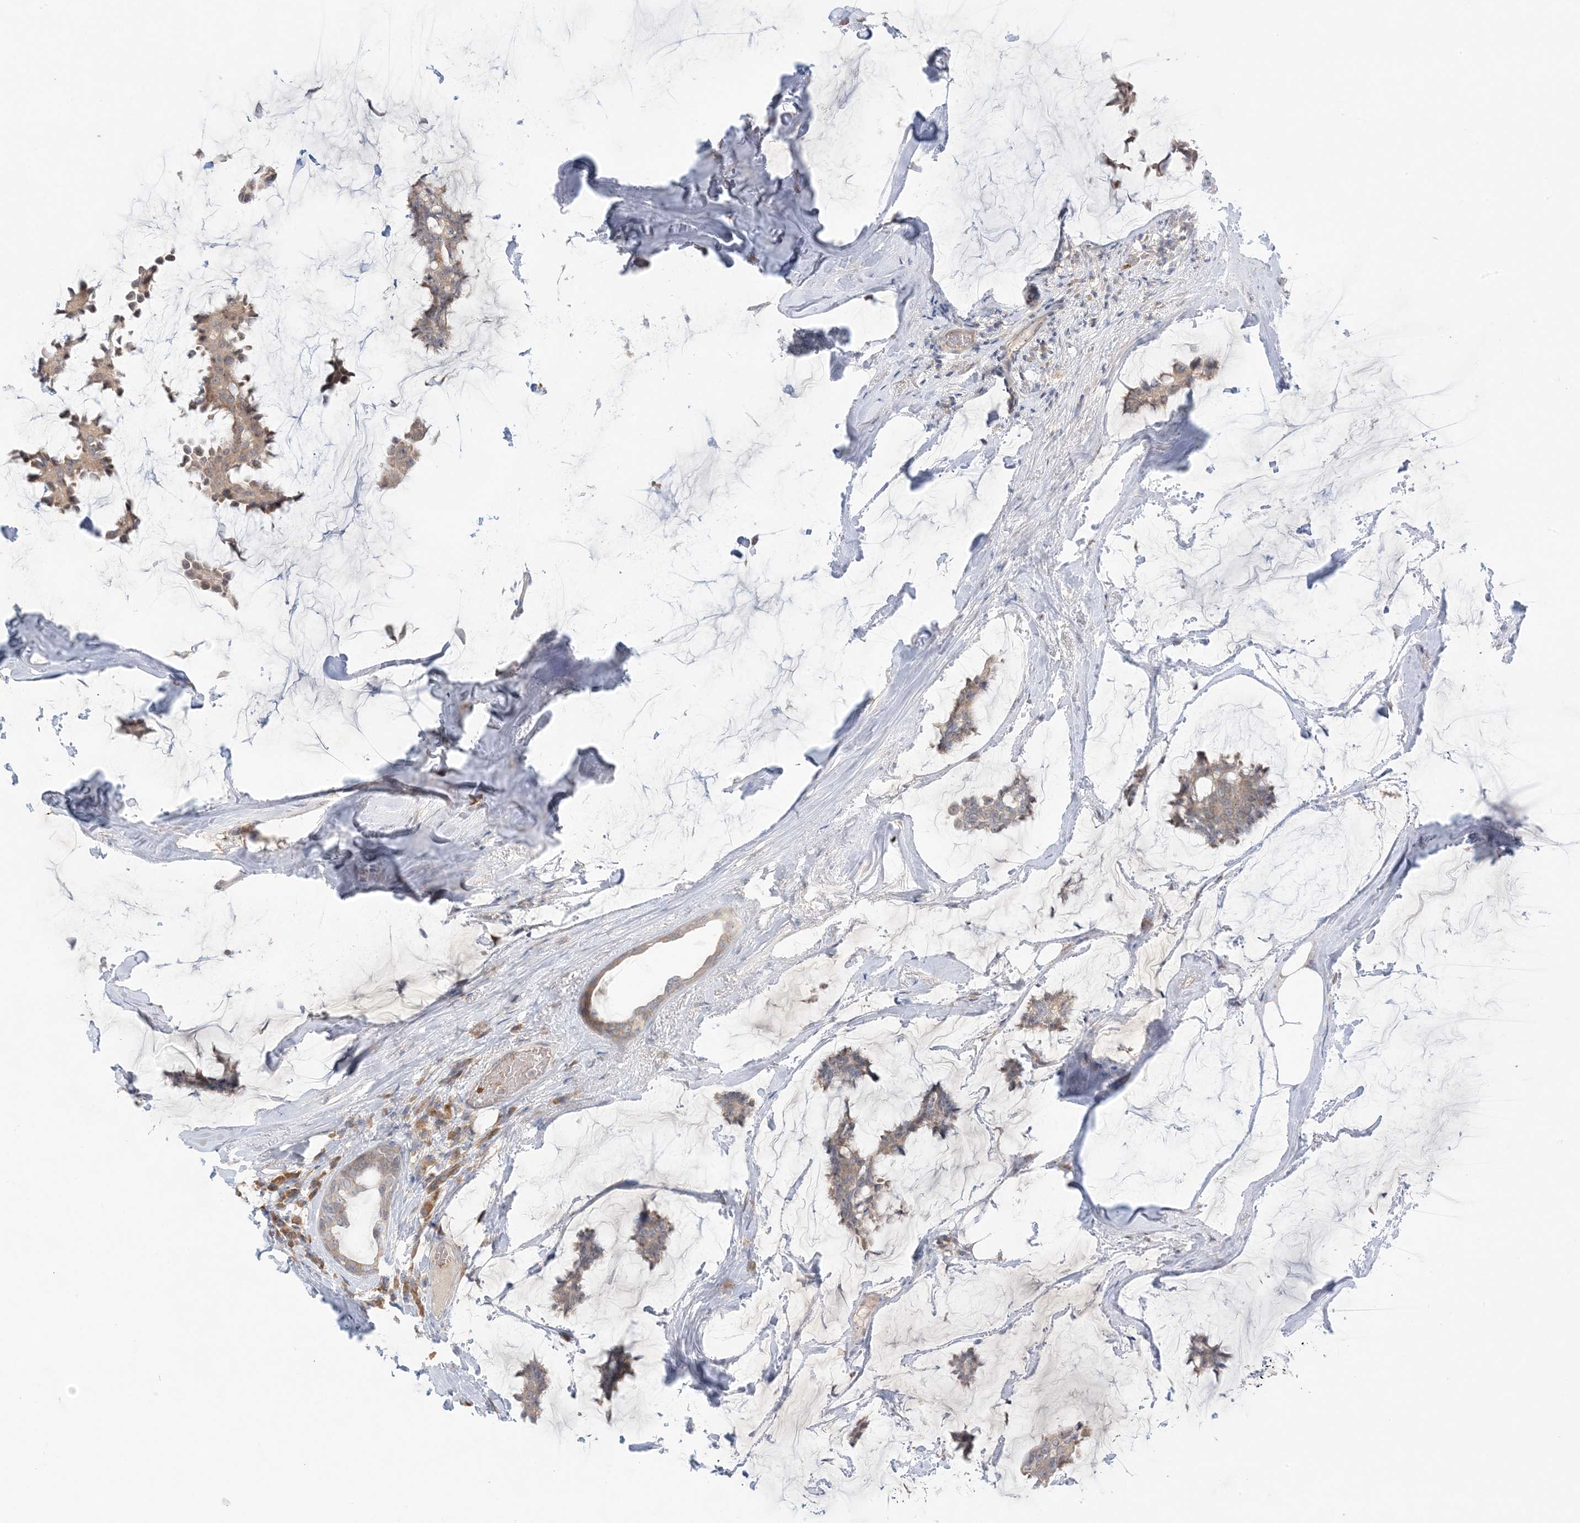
{"staining": {"intensity": "weak", "quantity": "25%-75%", "location": "cytoplasmic/membranous"}, "tissue": "breast cancer", "cell_type": "Tumor cells", "image_type": "cancer", "snomed": [{"axis": "morphology", "description": "Duct carcinoma"}, {"axis": "topography", "description": "Breast"}], "caption": "Brown immunohistochemical staining in infiltrating ductal carcinoma (breast) exhibits weak cytoplasmic/membranous staining in about 25%-75% of tumor cells. The staining is performed using DAB (3,3'-diaminobenzidine) brown chromogen to label protein expression. The nuclei are counter-stained blue using hematoxylin.", "gene": "MMGT1", "patient": {"sex": "female", "age": 93}}